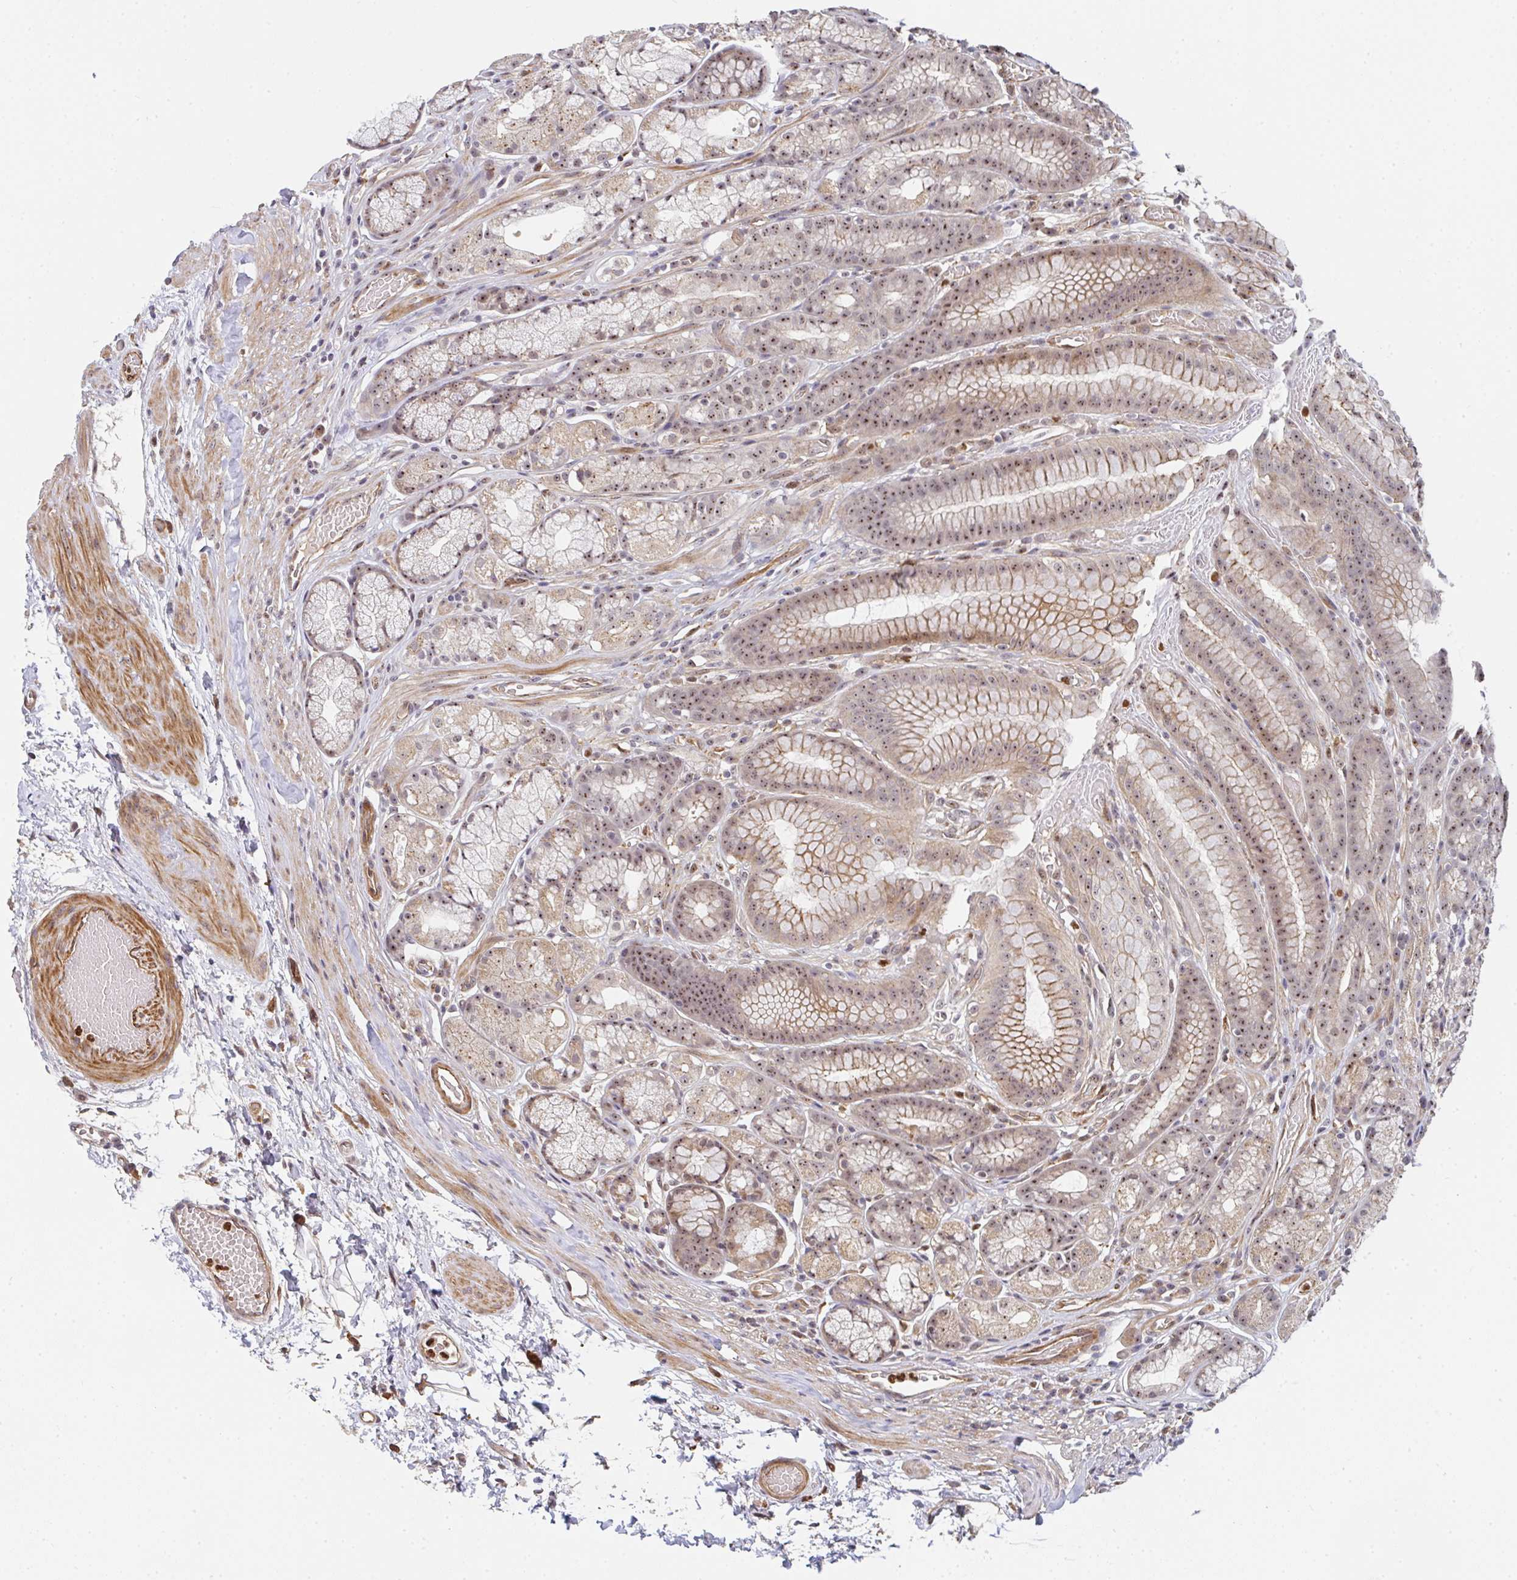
{"staining": {"intensity": "moderate", "quantity": ">75%", "location": "cytoplasmic/membranous,nuclear"}, "tissue": "stomach", "cell_type": "Glandular cells", "image_type": "normal", "snomed": [{"axis": "morphology", "description": "Normal tissue, NOS"}, {"axis": "topography", "description": "Smooth muscle"}, {"axis": "topography", "description": "Stomach"}], "caption": "Protein staining shows moderate cytoplasmic/membranous,nuclear positivity in approximately >75% of glandular cells in normal stomach. (DAB IHC with brightfield microscopy, high magnification).", "gene": "SIMC1", "patient": {"sex": "male", "age": 70}}